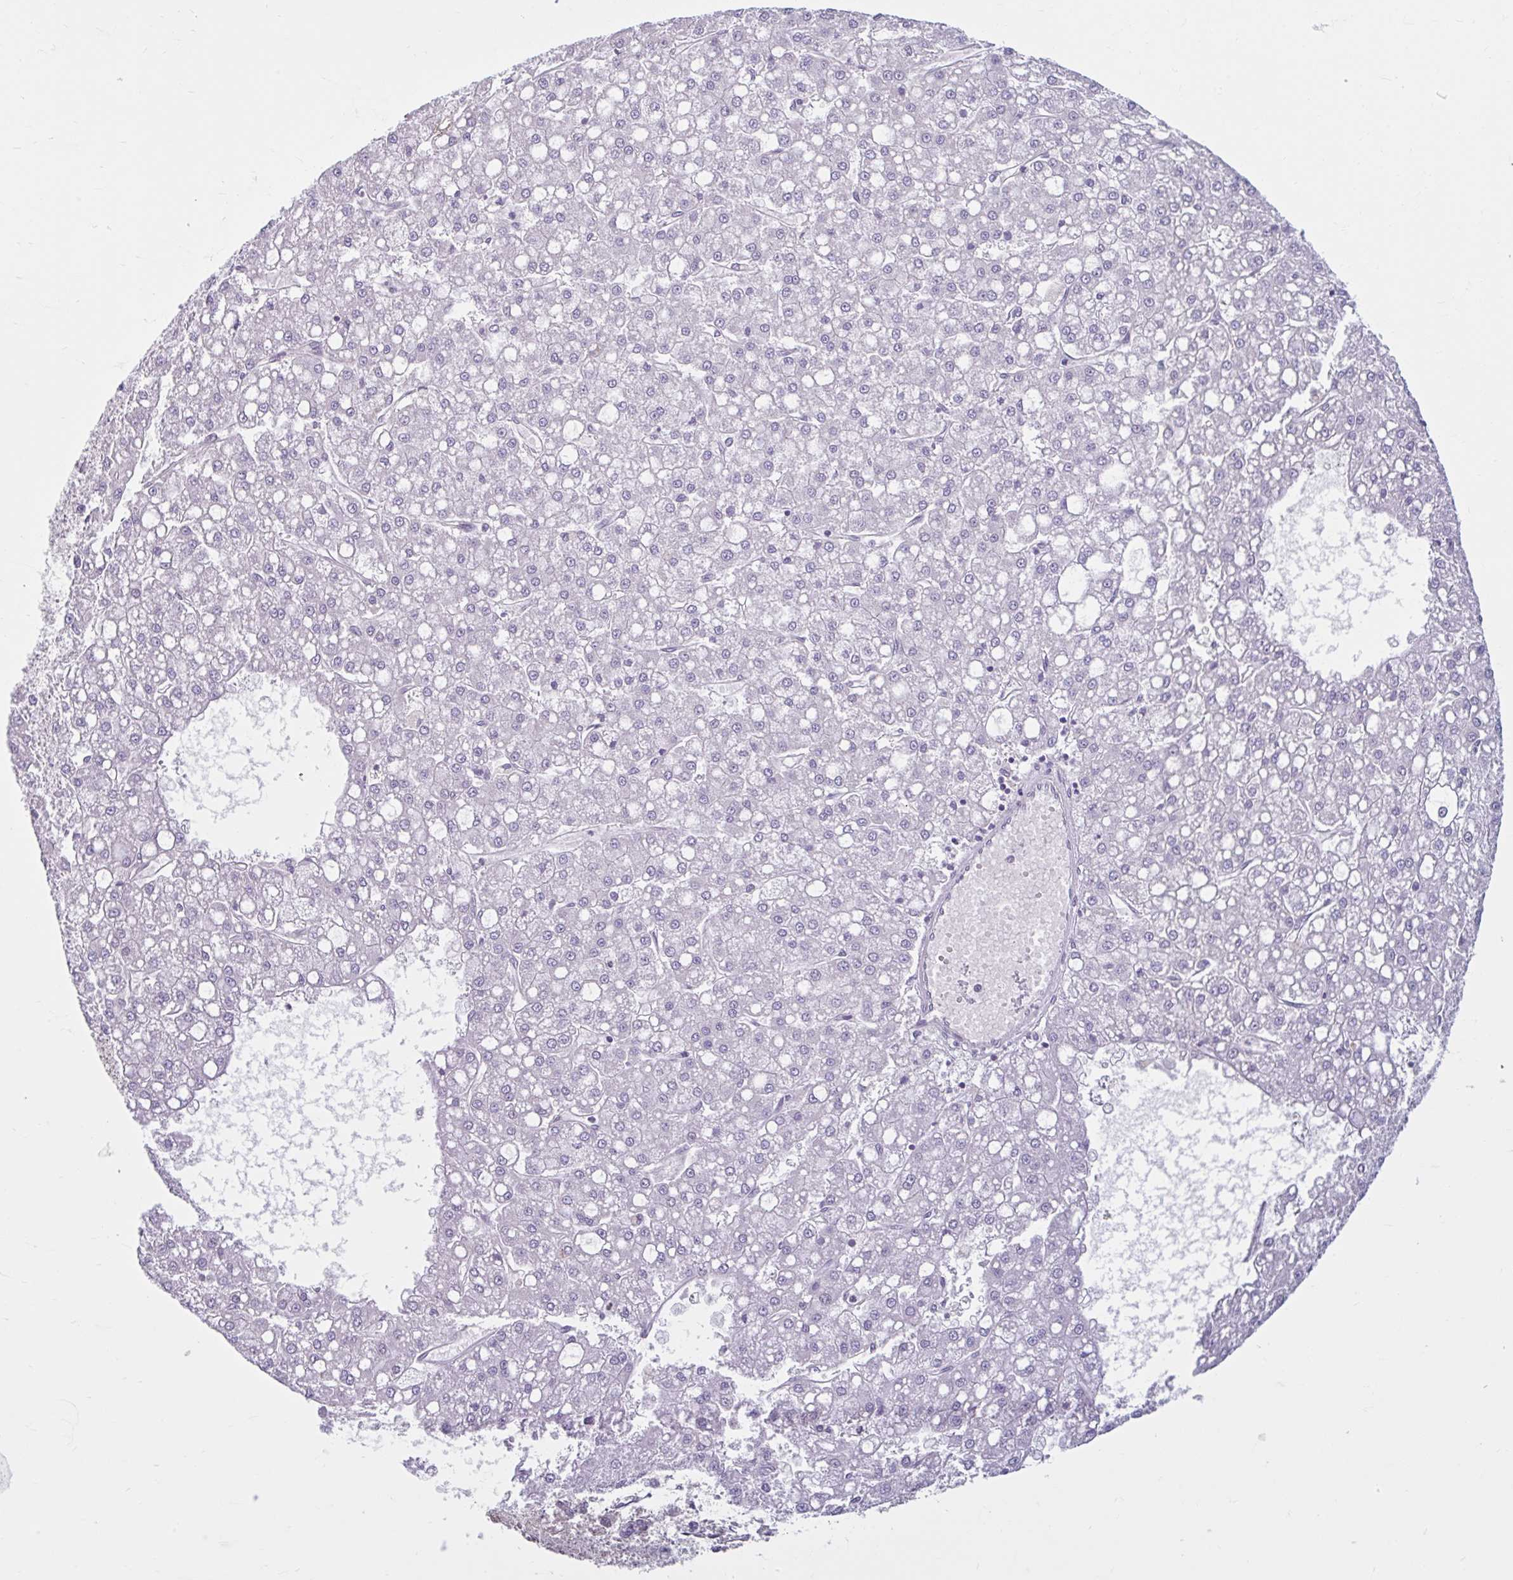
{"staining": {"intensity": "negative", "quantity": "none", "location": "none"}, "tissue": "liver cancer", "cell_type": "Tumor cells", "image_type": "cancer", "snomed": [{"axis": "morphology", "description": "Carcinoma, Hepatocellular, NOS"}, {"axis": "topography", "description": "Liver"}], "caption": "This histopathology image is of liver hepatocellular carcinoma stained with immunohistochemistry (IHC) to label a protein in brown with the nuclei are counter-stained blue. There is no staining in tumor cells.", "gene": "CDH19", "patient": {"sex": "male", "age": 67}}